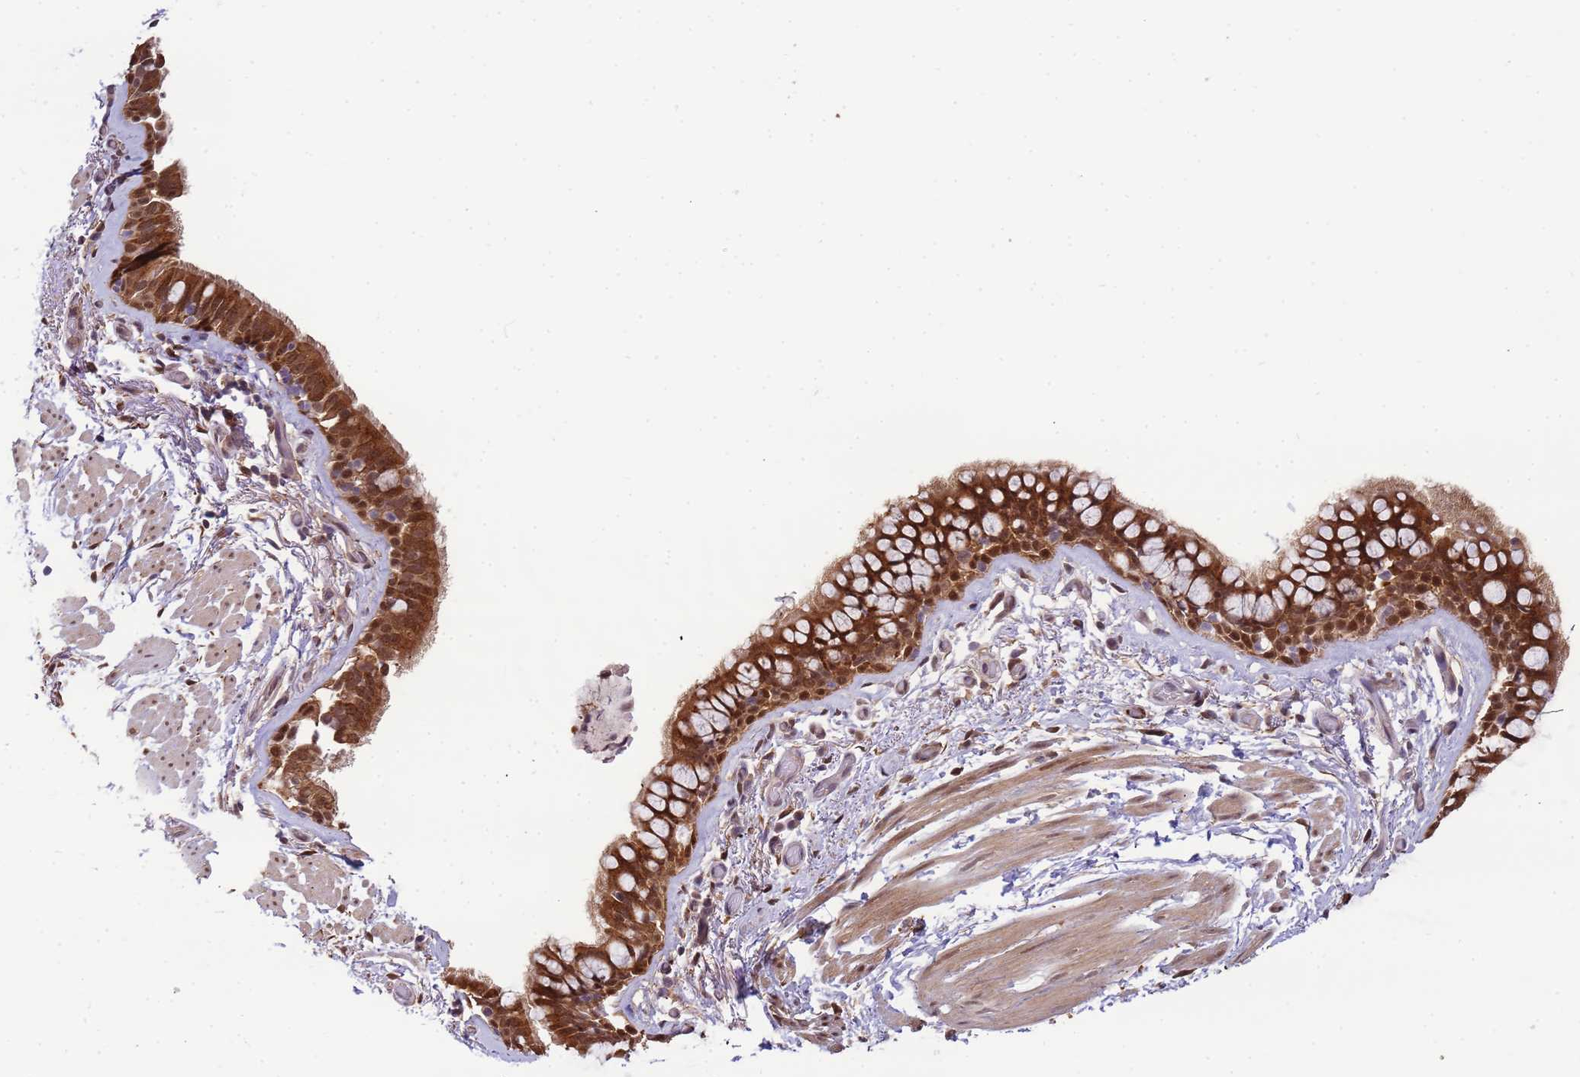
{"staining": {"intensity": "strong", "quantity": ">75%", "location": "cytoplasmic/membranous,nuclear"}, "tissue": "bronchus", "cell_type": "Respiratory epithelial cells", "image_type": "normal", "snomed": [{"axis": "morphology", "description": "Normal tissue, NOS"}, {"axis": "topography", "description": "Bronchus"}], "caption": "A photomicrograph of human bronchus stained for a protein demonstrates strong cytoplasmic/membranous,nuclear brown staining in respiratory epithelial cells. The staining was performed using DAB (3,3'-diaminobenzidine), with brown indicating positive protein expression. Nuclei are stained blue with hematoxylin.", "gene": "ZBTB5", "patient": {"sex": "male", "age": 65}}